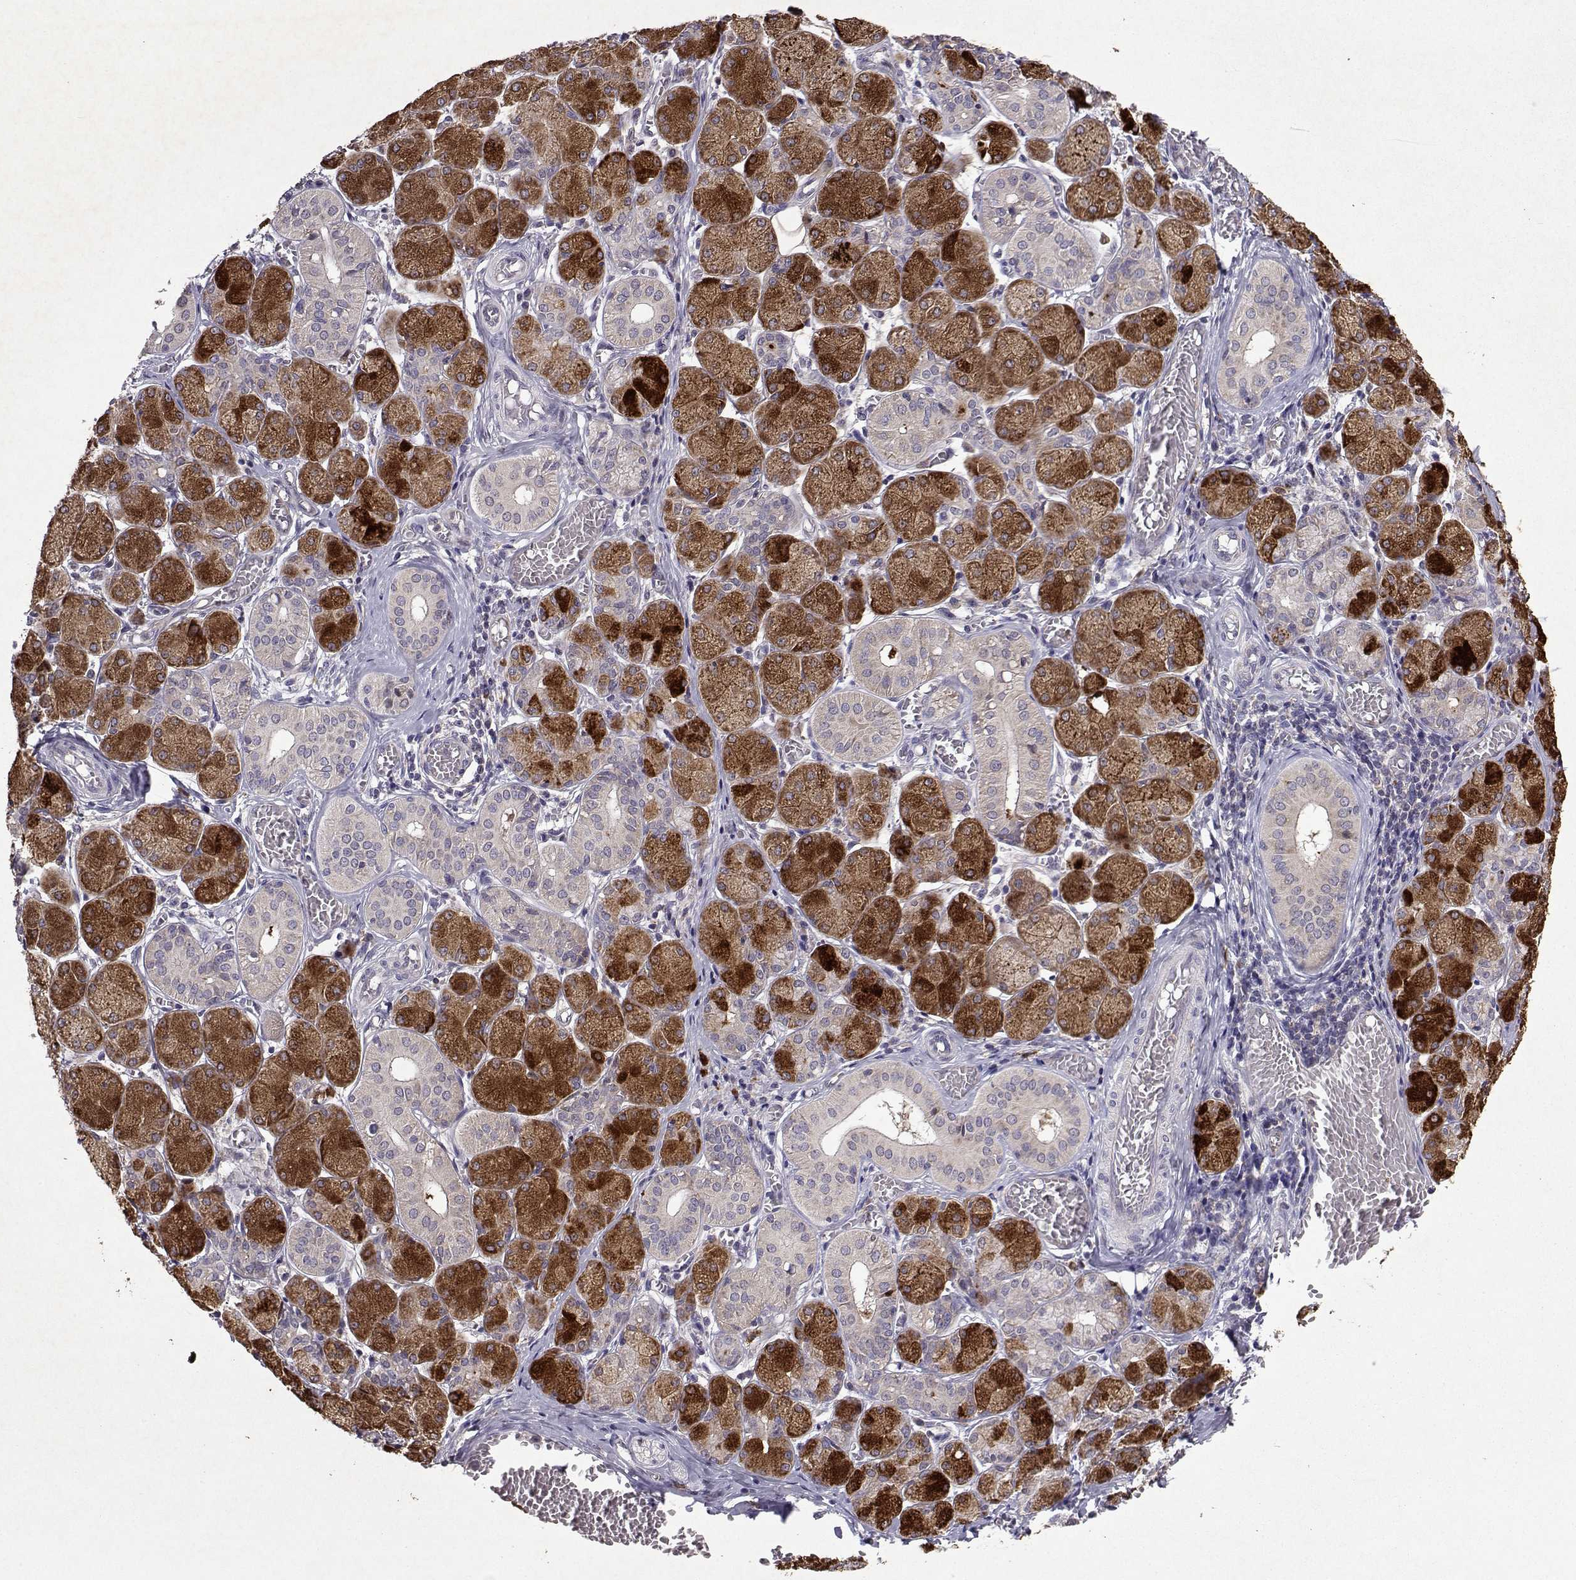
{"staining": {"intensity": "strong", "quantity": "25%-75%", "location": "cytoplasmic/membranous"}, "tissue": "salivary gland", "cell_type": "Glandular cells", "image_type": "normal", "snomed": [{"axis": "morphology", "description": "Normal tissue, NOS"}, {"axis": "topography", "description": "Salivary gland"}, {"axis": "topography", "description": "Peripheral nerve tissue"}], "caption": "Protein expression analysis of benign salivary gland demonstrates strong cytoplasmic/membranous expression in about 25%-75% of glandular cells. Using DAB (3,3'-diaminobenzidine) (brown) and hematoxylin (blue) stains, captured at high magnification using brightfield microscopy.", "gene": "STXBP5", "patient": {"sex": "female", "age": 24}}